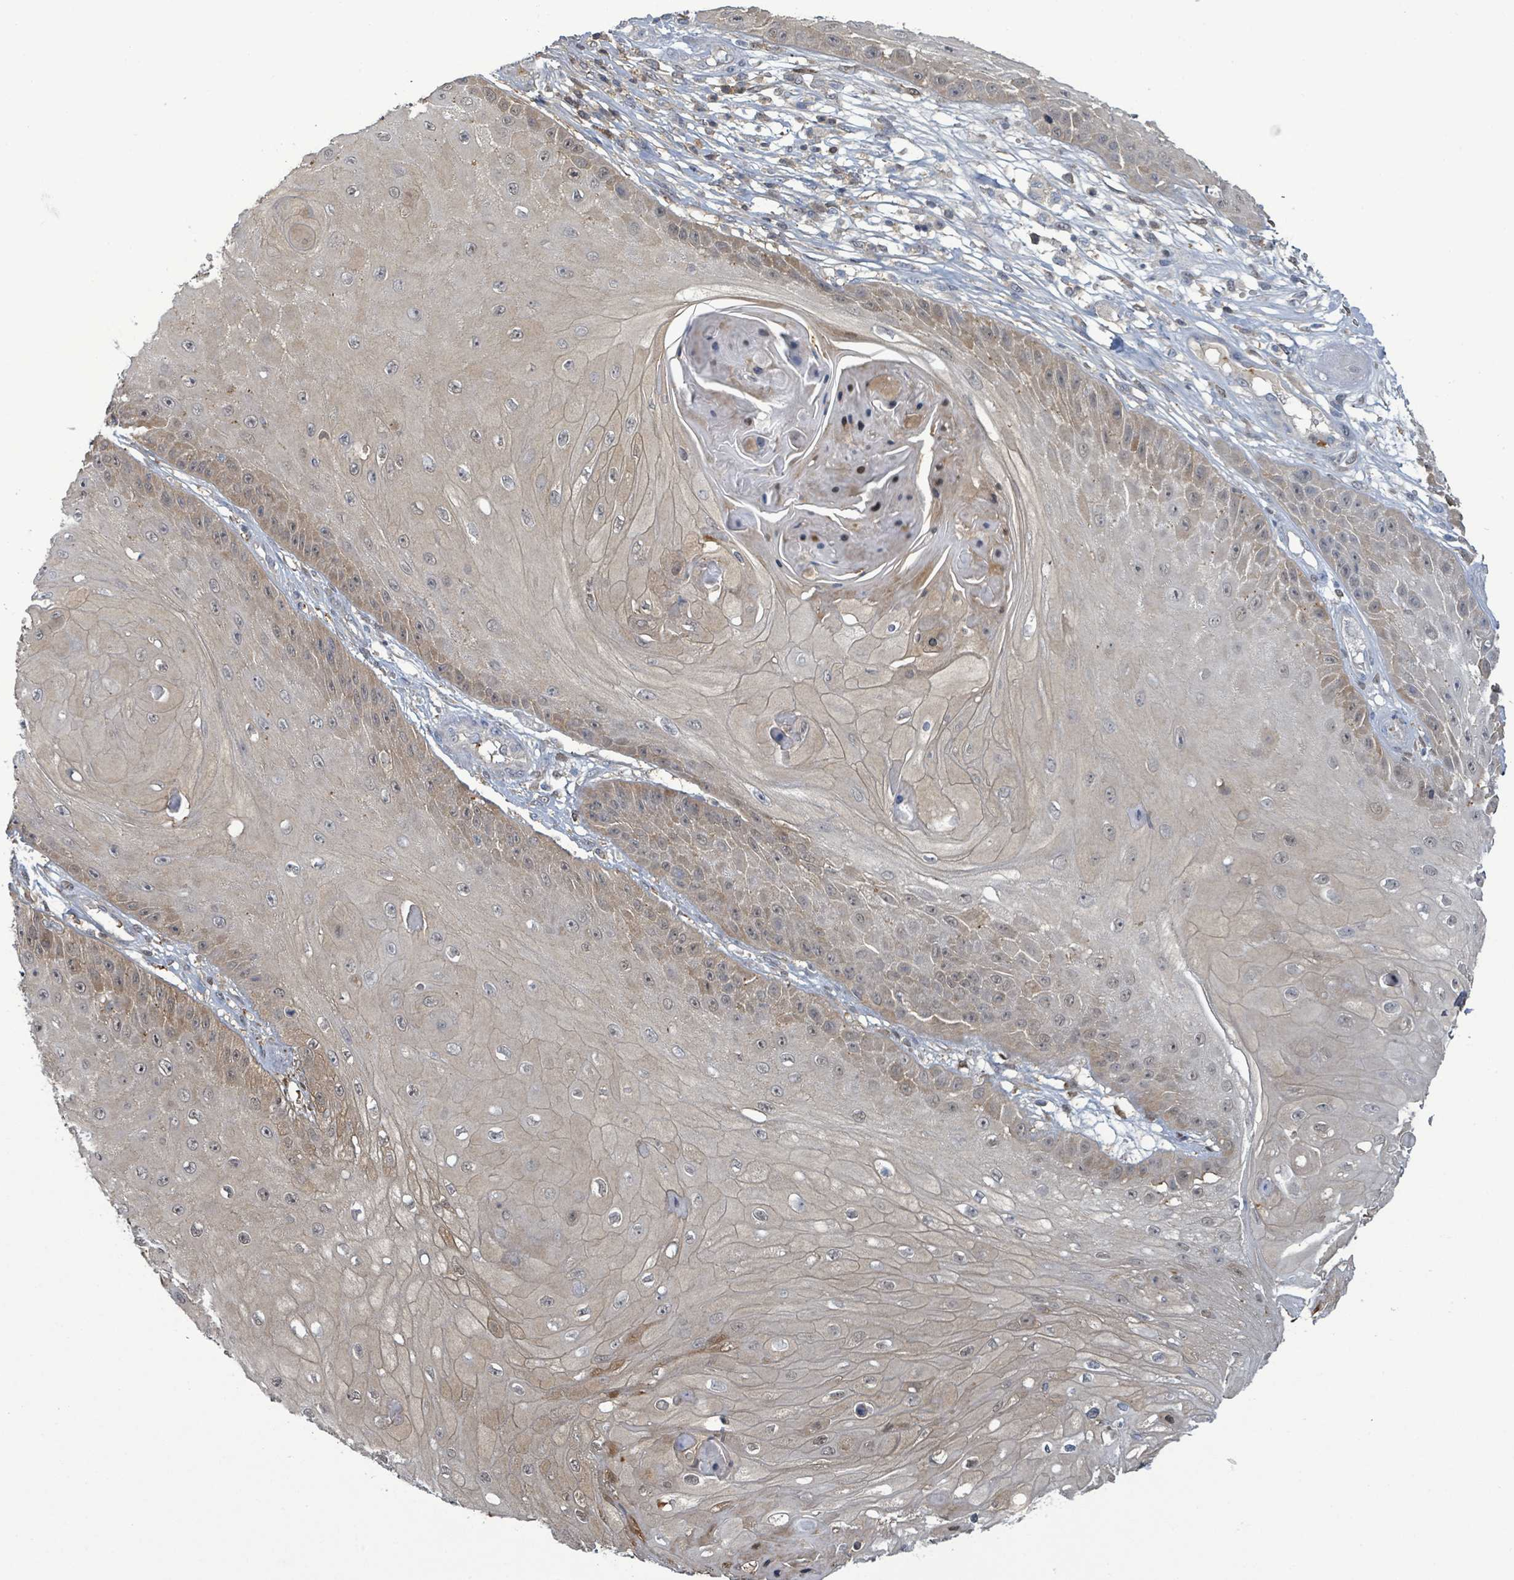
{"staining": {"intensity": "weak", "quantity": "25%-75%", "location": "cytoplasmic/membranous"}, "tissue": "skin cancer", "cell_type": "Tumor cells", "image_type": "cancer", "snomed": [{"axis": "morphology", "description": "Squamous cell carcinoma, NOS"}, {"axis": "topography", "description": "Skin"}], "caption": "Skin cancer (squamous cell carcinoma) stained for a protein (brown) reveals weak cytoplasmic/membranous positive staining in approximately 25%-75% of tumor cells.", "gene": "PGAM1", "patient": {"sex": "male", "age": 70}}